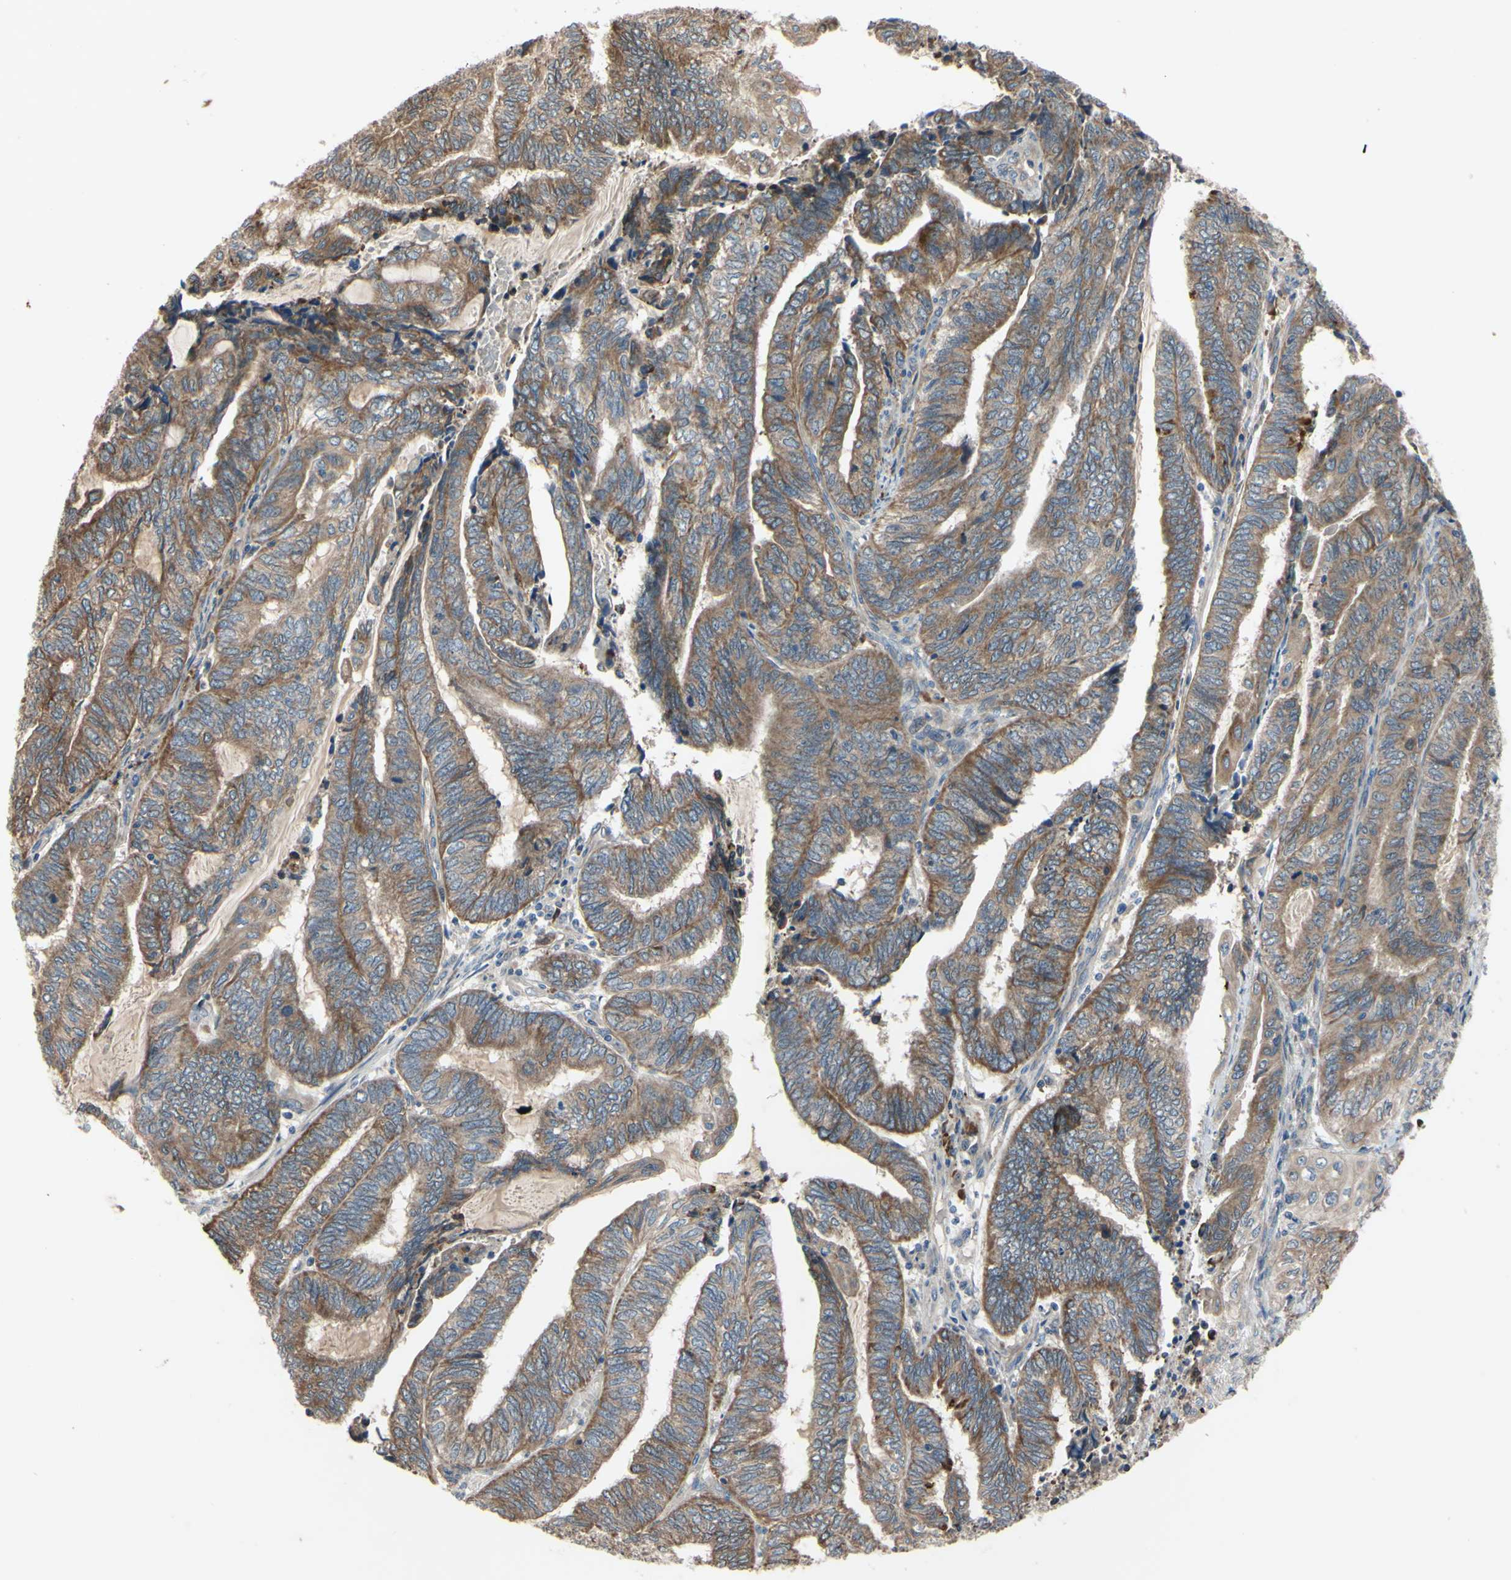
{"staining": {"intensity": "moderate", "quantity": ">75%", "location": "cytoplasmic/membranous"}, "tissue": "endometrial cancer", "cell_type": "Tumor cells", "image_type": "cancer", "snomed": [{"axis": "morphology", "description": "Adenocarcinoma, NOS"}, {"axis": "topography", "description": "Uterus"}, {"axis": "topography", "description": "Endometrium"}], "caption": "This photomicrograph reveals immunohistochemistry staining of endometrial cancer (adenocarcinoma), with medium moderate cytoplasmic/membranous staining in about >75% of tumor cells.", "gene": "XIAP", "patient": {"sex": "female", "age": 70}}